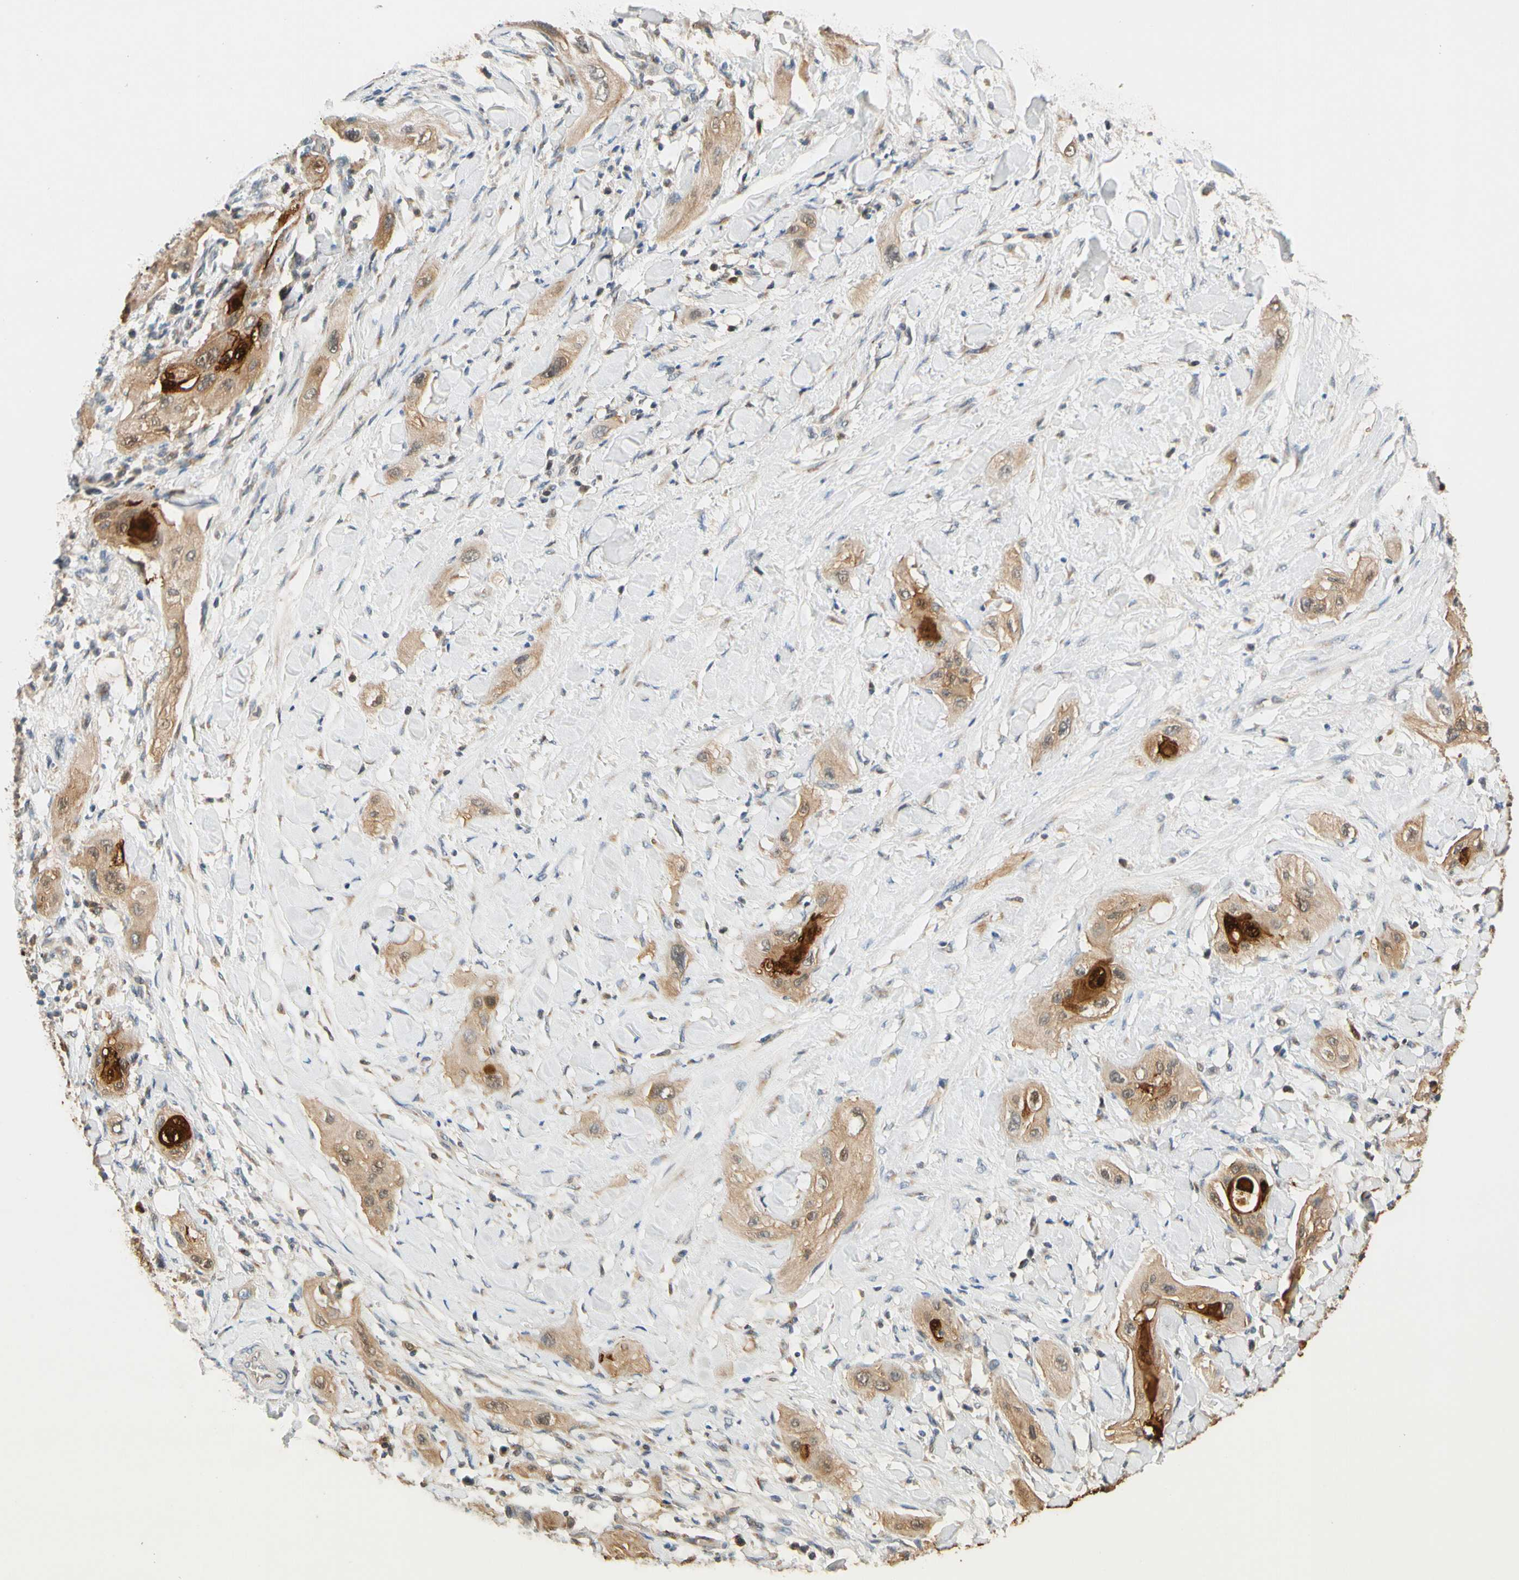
{"staining": {"intensity": "moderate", "quantity": ">75%", "location": "cytoplasmic/membranous"}, "tissue": "lung cancer", "cell_type": "Tumor cells", "image_type": "cancer", "snomed": [{"axis": "morphology", "description": "Squamous cell carcinoma, NOS"}, {"axis": "topography", "description": "Lung"}], "caption": "An immunohistochemistry (IHC) histopathology image of tumor tissue is shown. Protein staining in brown shows moderate cytoplasmic/membranous positivity in lung cancer (squamous cell carcinoma) within tumor cells.", "gene": "GPSM2", "patient": {"sex": "female", "age": 47}}